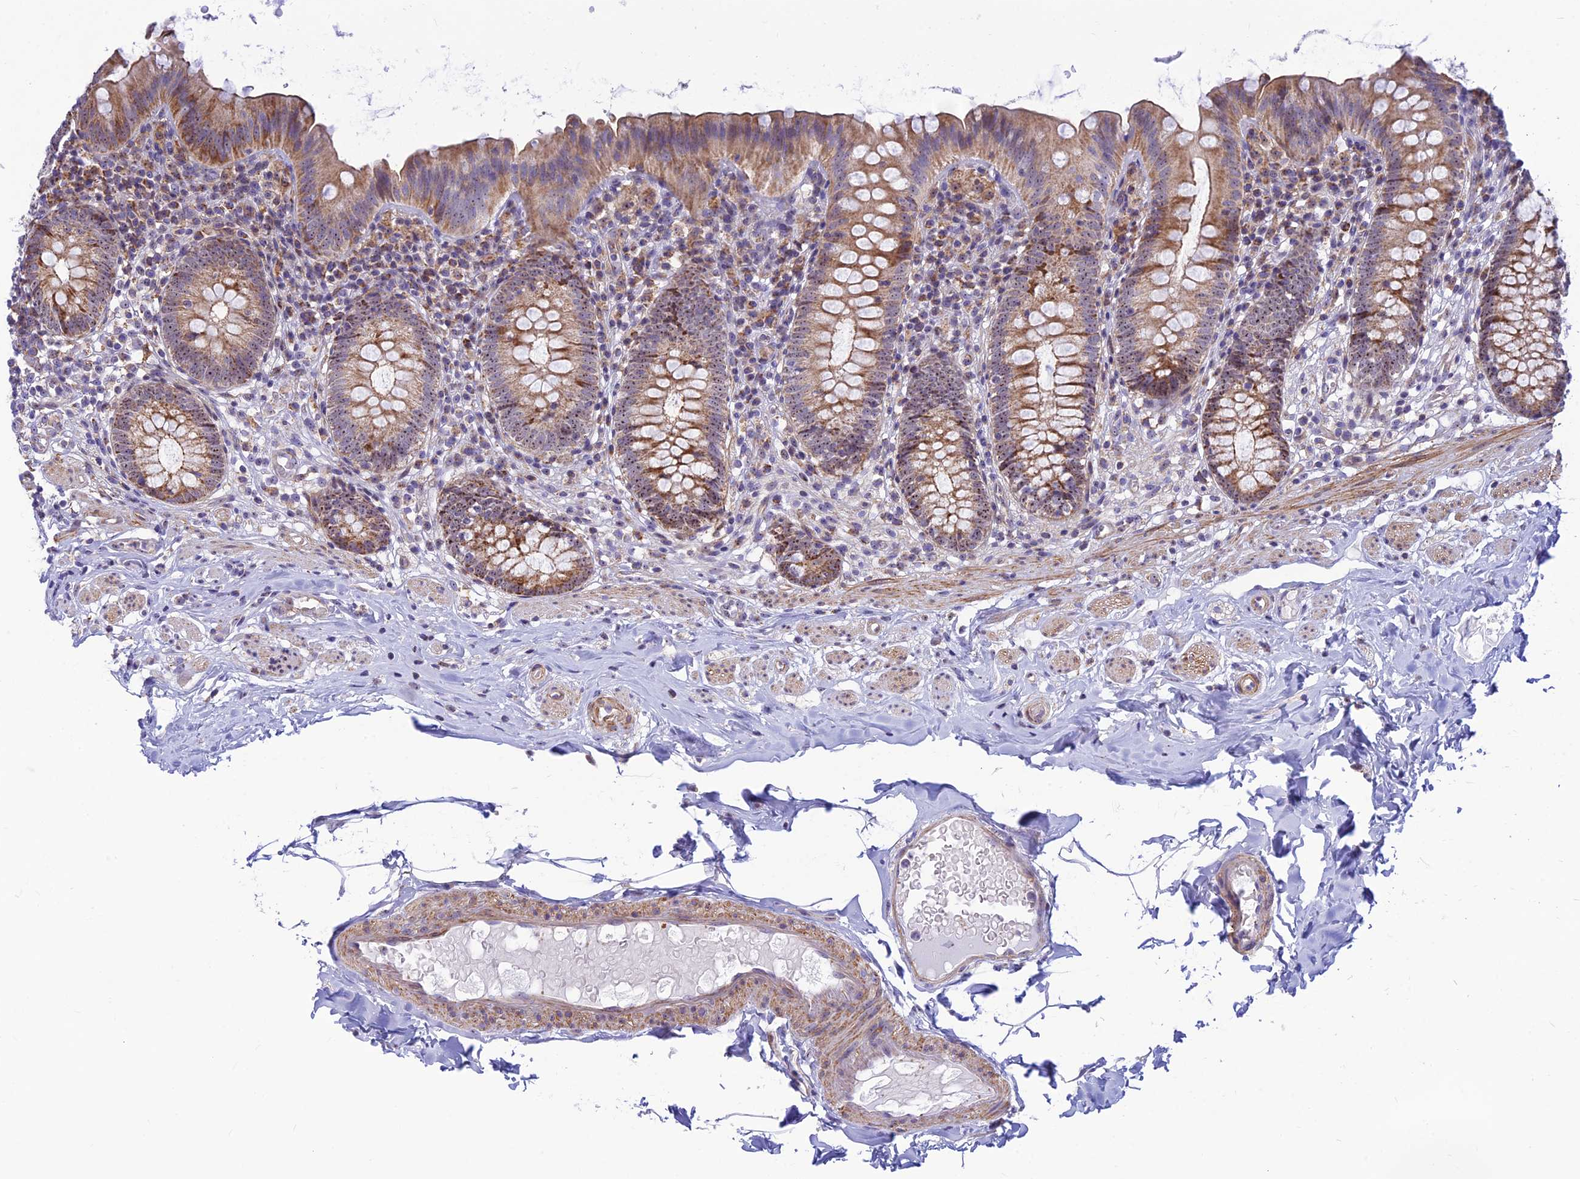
{"staining": {"intensity": "moderate", "quantity": ">75%", "location": "cytoplasmic/membranous,nuclear"}, "tissue": "appendix", "cell_type": "Glandular cells", "image_type": "normal", "snomed": [{"axis": "morphology", "description": "Normal tissue, NOS"}, {"axis": "topography", "description": "Appendix"}], "caption": "Appendix stained for a protein demonstrates moderate cytoplasmic/membranous,nuclear positivity in glandular cells.", "gene": "POLR1G", "patient": {"sex": "male", "age": 55}}